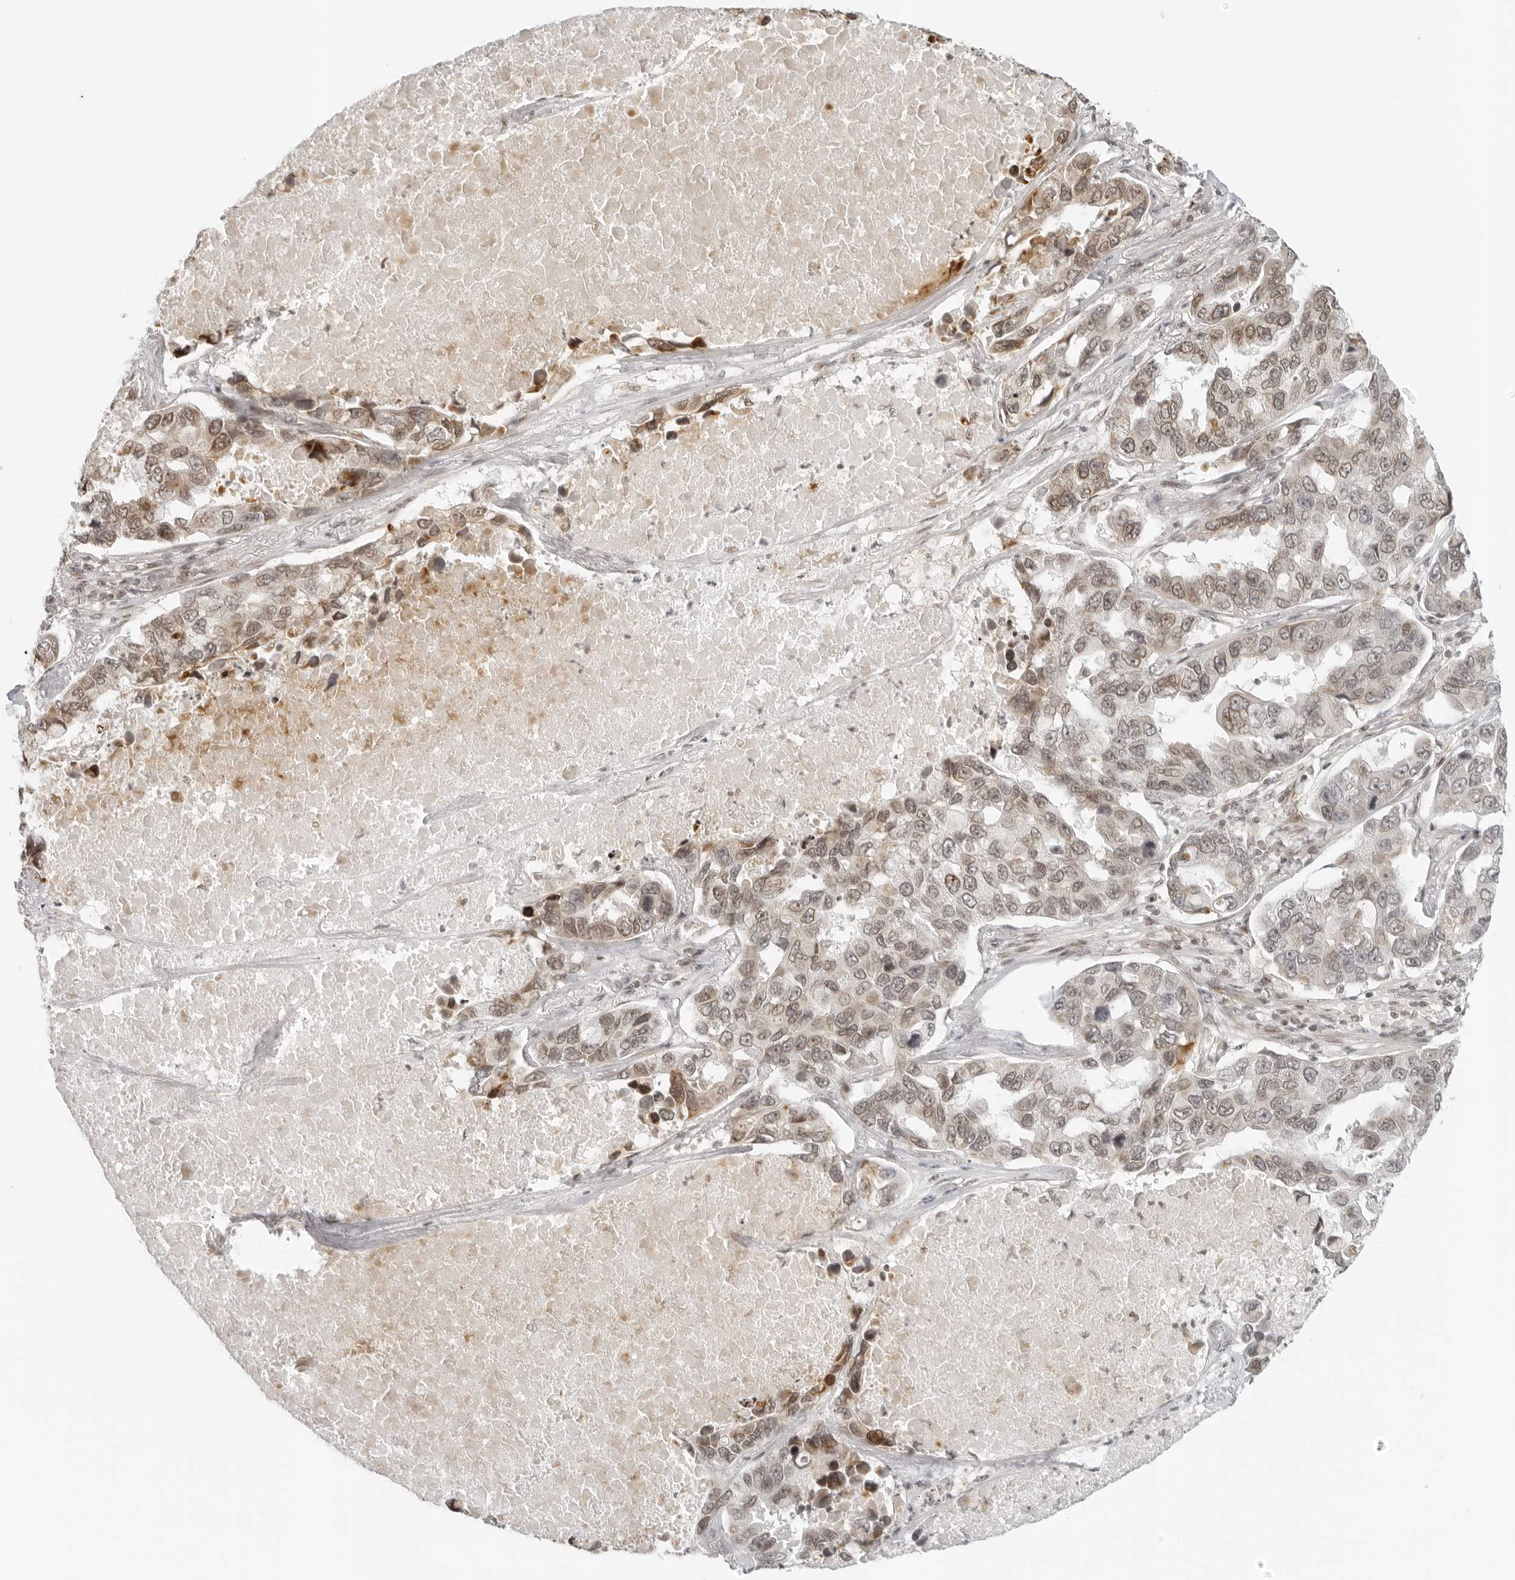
{"staining": {"intensity": "weak", "quantity": ">75%", "location": "cytoplasmic/membranous,nuclear"}, "tissue": "lung cancer", "cell_type": "Tumor cells", "image_type": "cancer", "snomed": [{"axis": "morphology", "description": "Adenocarcinoma, NOS"}, {"axis": "topography", "description": "Lung"}], "caption": "Immunohistochemical staining of lung cancer reveals low levels of weak cytoplasmic/membranous and nuclear positivity in about >75% of tumor cells.", "gene": "ZNF407", "patient": {"sex": "male", "age": 64}}